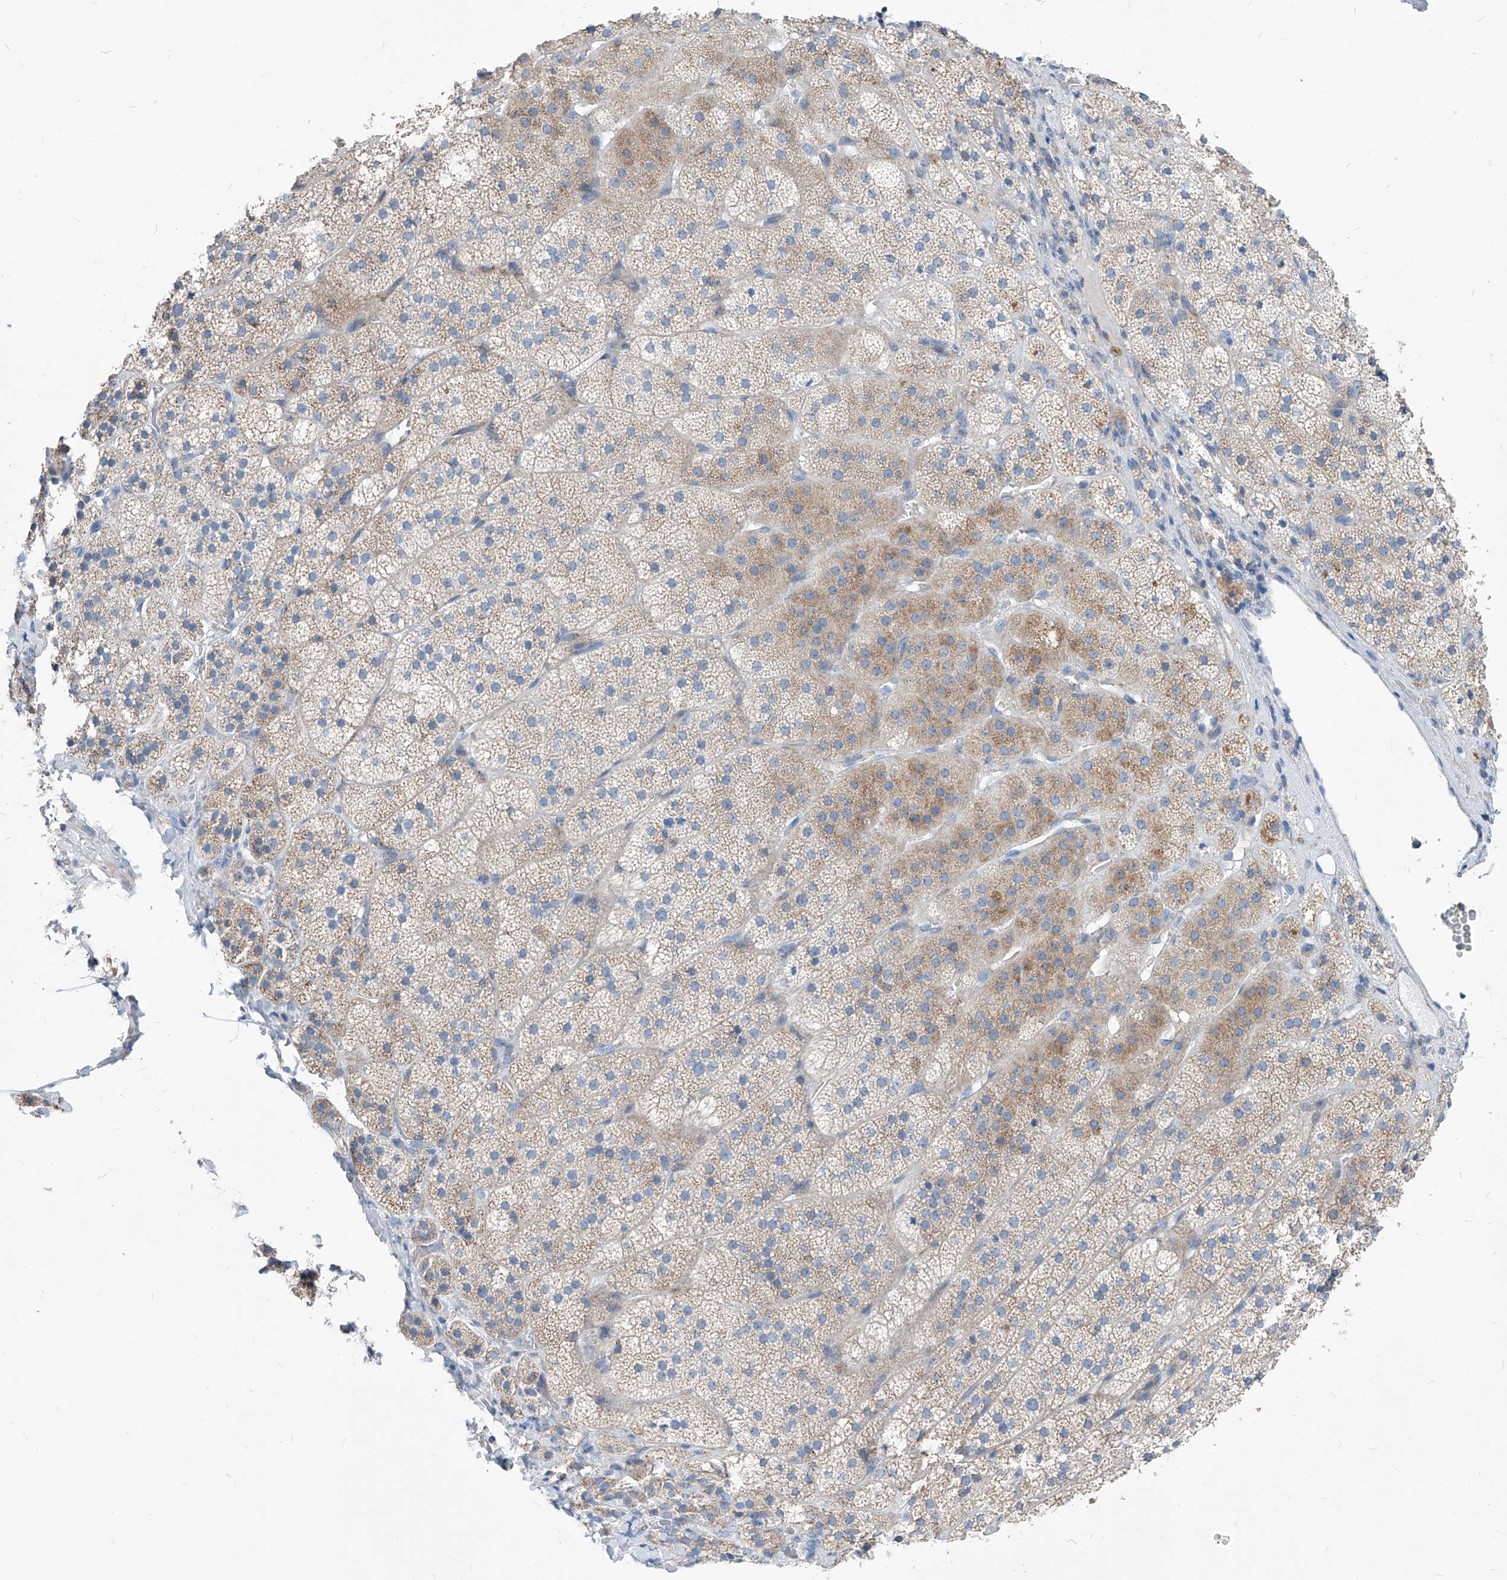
{"staining": {"intensity": "weak", "quantity": "<25%", "location": "cytoplasmic/membranous"}, "tissue": "adrenal gland", "cell_type": "Glandular cells", "image_type": "normal", "snomed": [{"axis": "morphology", "description": "Normal tissue, NOS"}, {"axis": "topography", "description": "Adrenal gland"}], "caption": "A micrograph of adrenal gland stained for a protein displays no brown staining in glandular cells. The staining is performed using DAB brown chromogen with nuclei counter-stained in using hematoxylin.", "gene": "AGPS", "patient": {"sex": "female", "age": 44}}